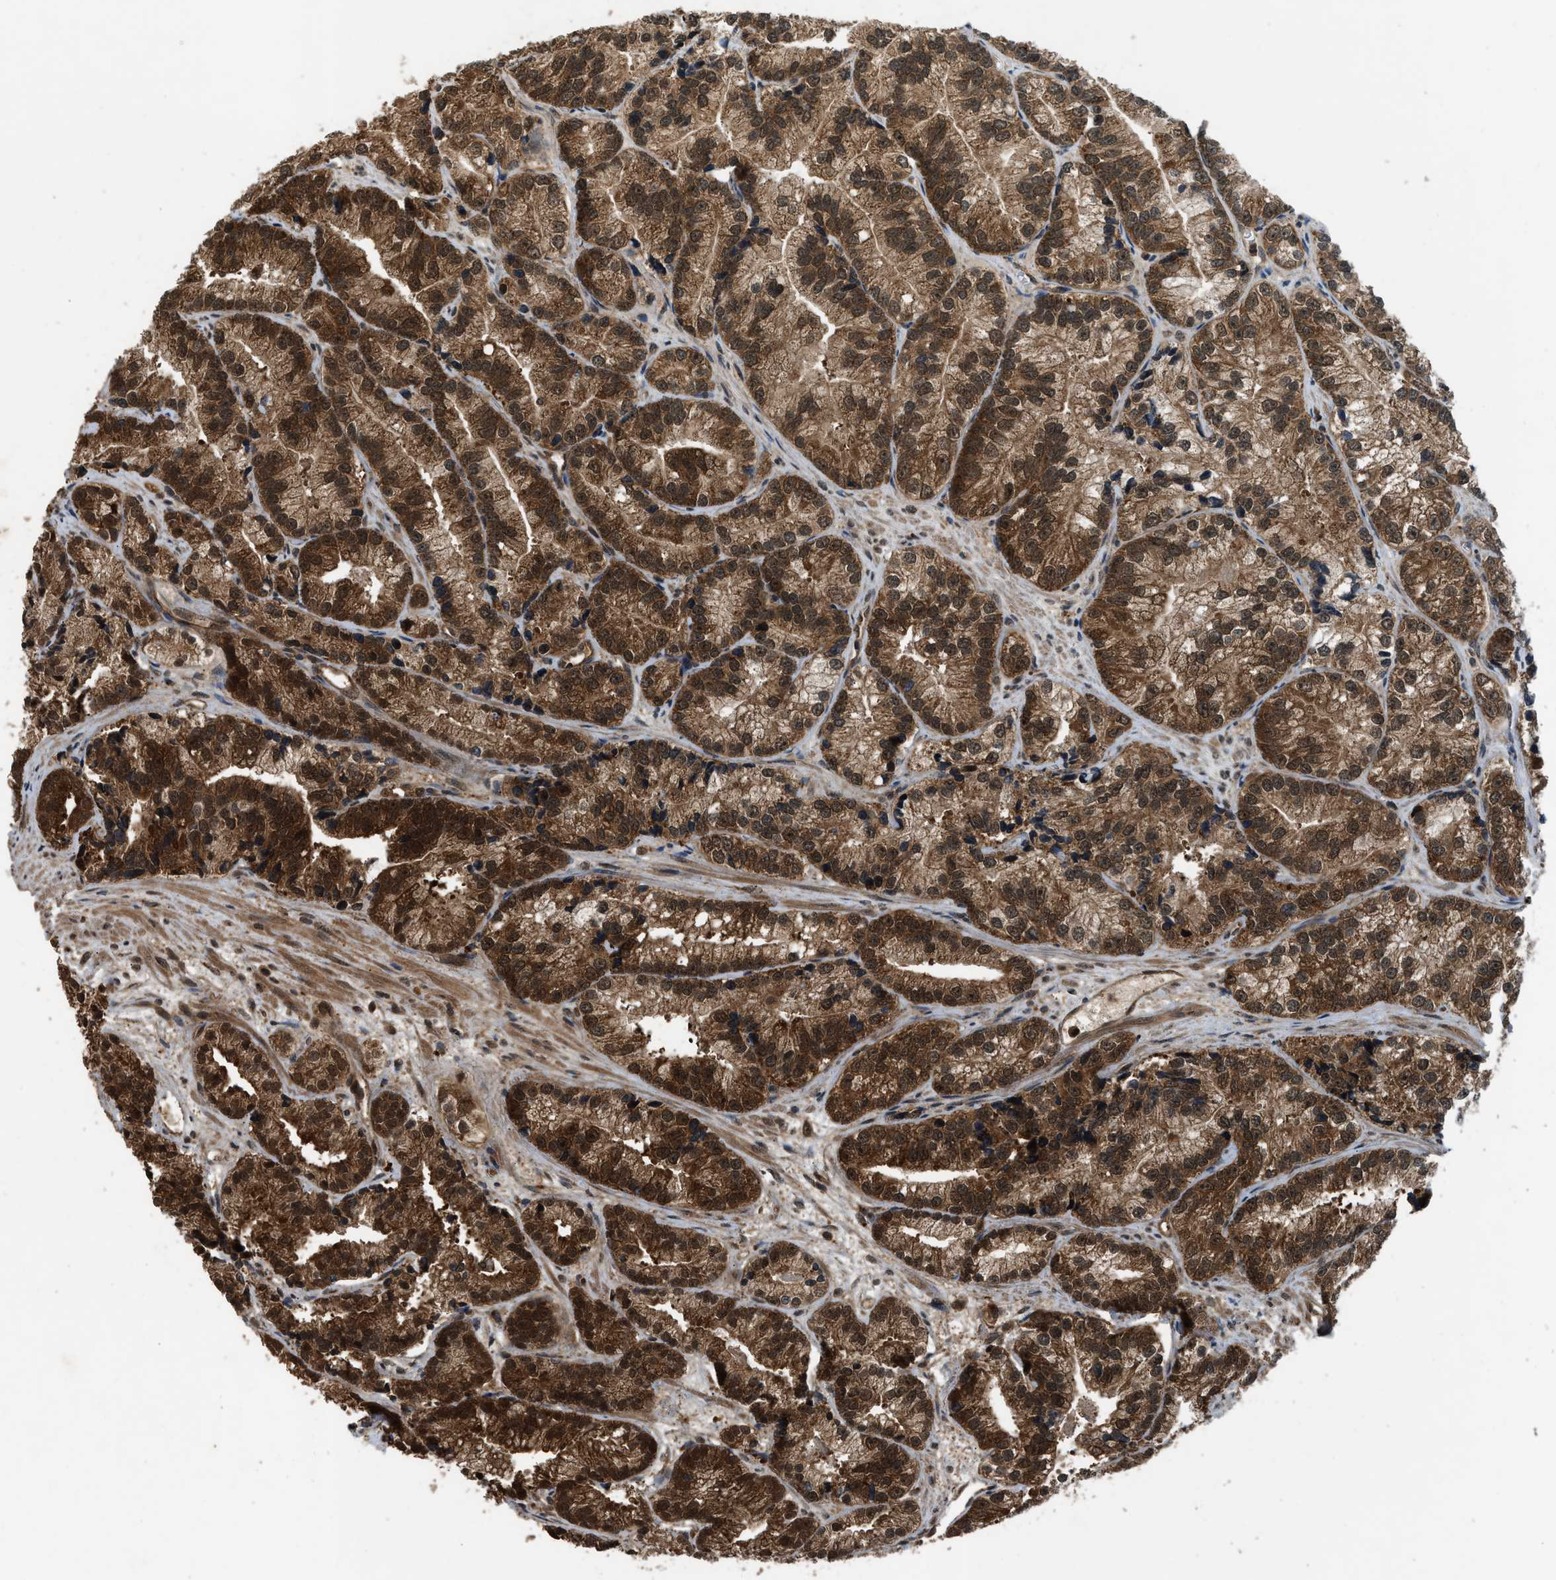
{"staining": {"intensity": "strong", "quantity": ">75%", "location": "cytoplasmic/membranous,nuclear"}, "tissue": "prostate cancer", "cell_type": "Tumor cells", "image_type": "cancer", "snomed": [{"axis": "morphology", "description": "Adenocarcinoma, Low grade"}, {"axis": "topography", "description": "Prostate"}], "caption": "Immunohistochemical staining of human adenocarcinoma (low-grade) (prostate) shows high levels of strong cytoplasmic/membranous and nuclear staining in approximately >75% of tumor cells.", "gene": "RPS6KB1", "patient": {"sex": "male", "age": 89}}